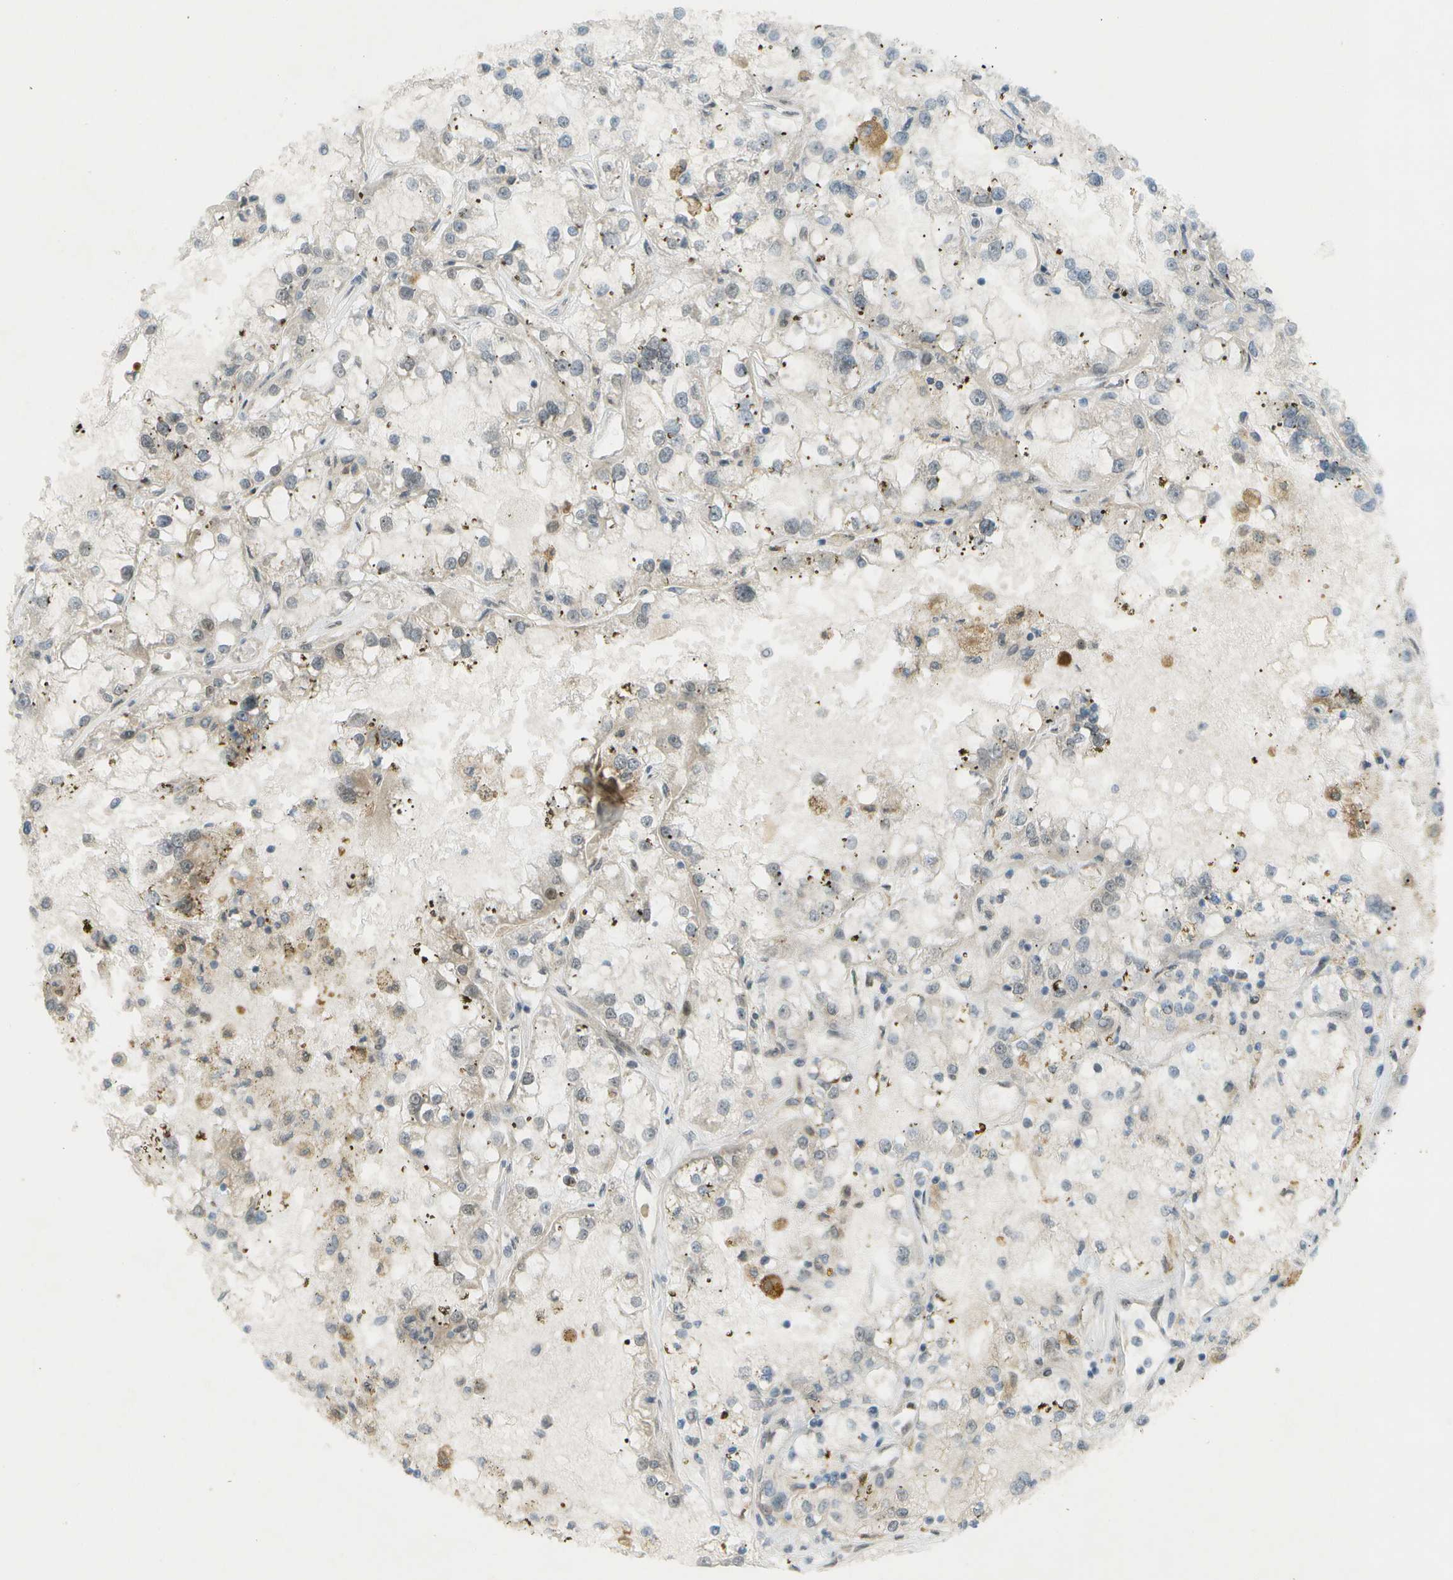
{"staining": {"intensity": "weak", "quantity": "<25%", "location": "nuclear"}, "tissue": "renal cancer", "cell_type": "Tumor cells", "image_type": "cancer", "snomed": [{"axis": "morphology", "description": "Adenocarcinoma, NOS"}, {"axis": "topography", "description": "Kidney"}], "caption": "Tumor cells show no significant positivity in renal cancer.", "gene": "CACNB4", "patient": {"sex": "female", "age": 52}}